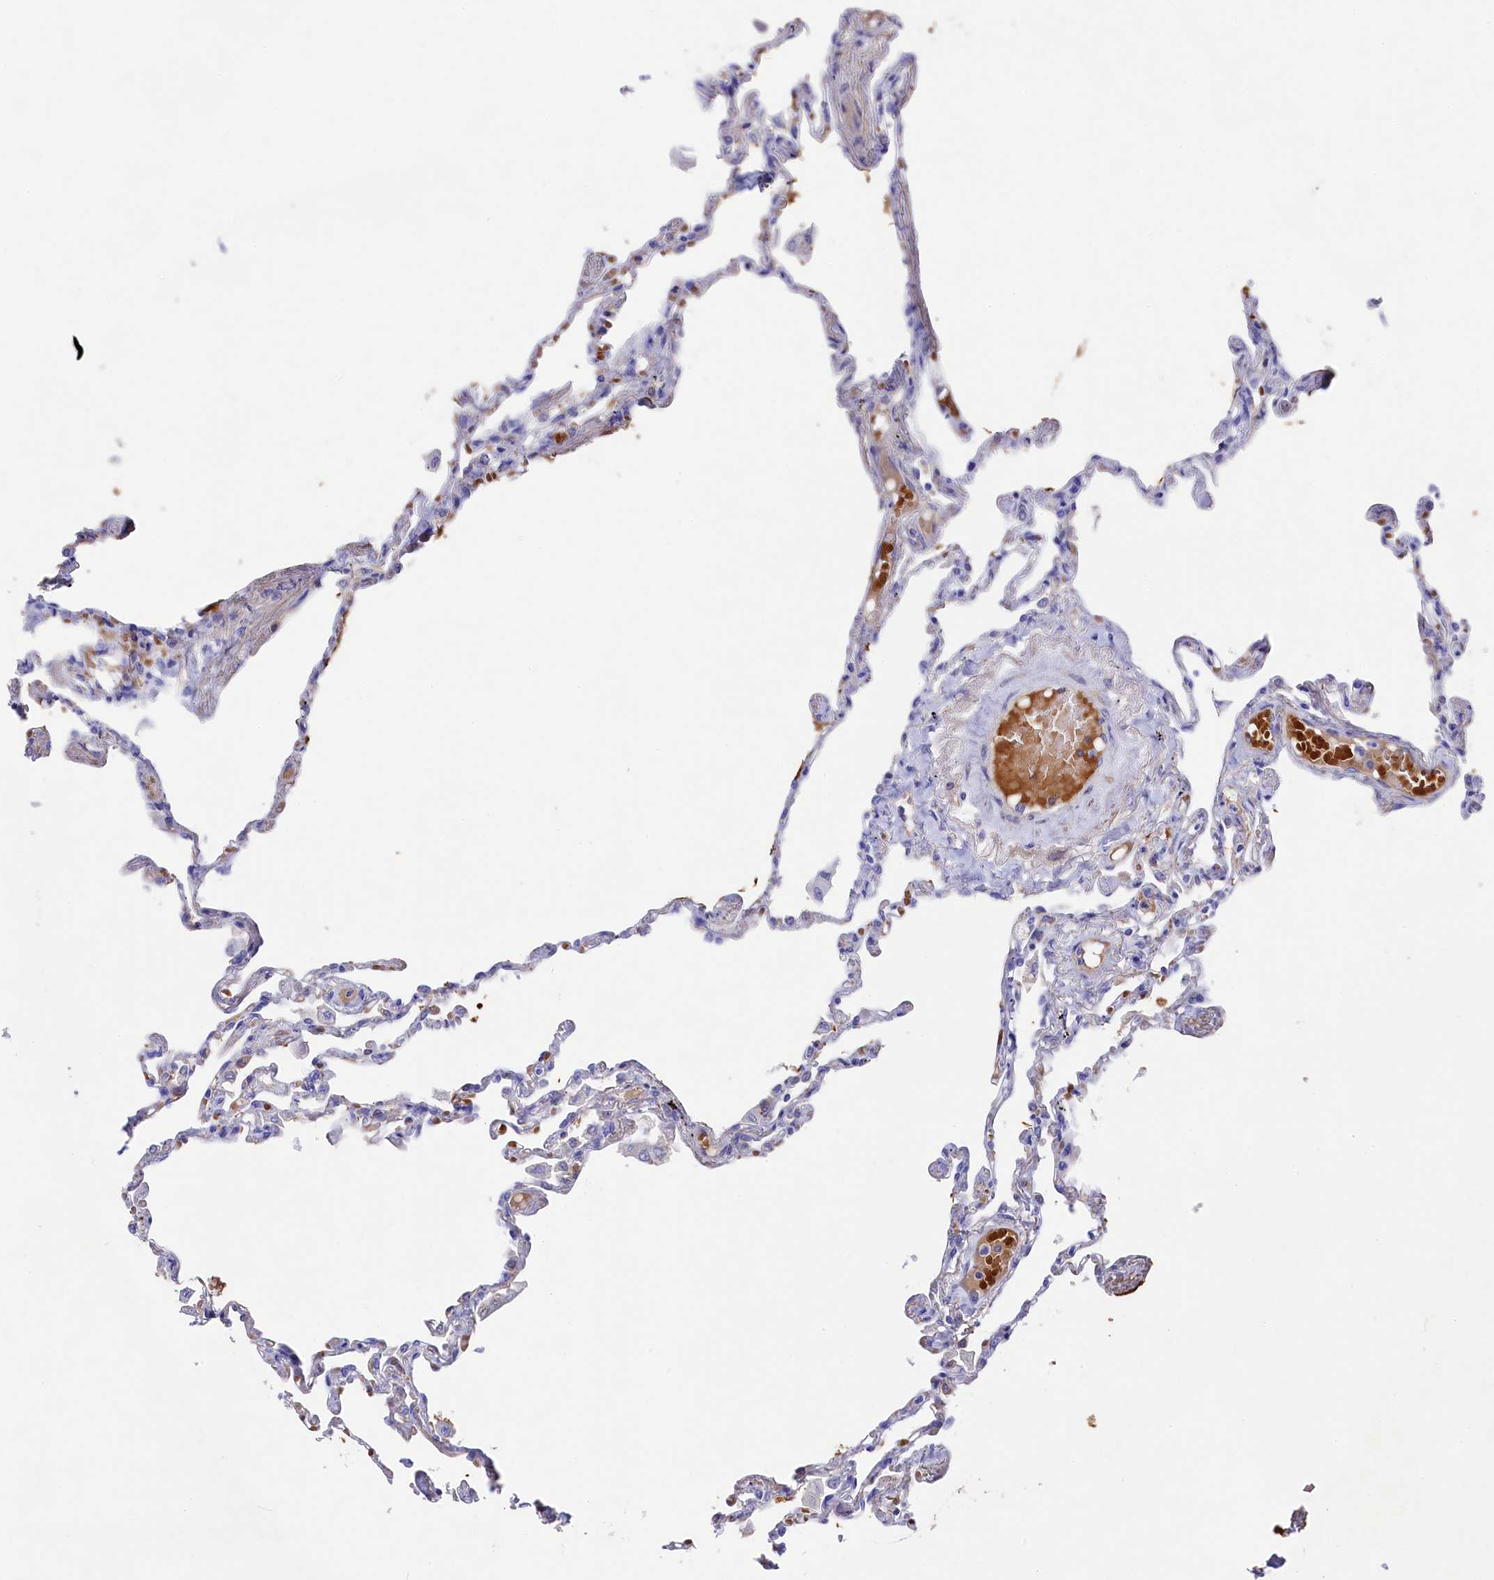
{"staining": {"intensity": "moderate", "quantity": "<25%", "location": "cytoplasmic/membranous"}, "tissue": "lung", "cell_type": "Alveolar cells", "image_type": "normal", "snomed": [{"axis": "morphology", "description": "Normal tissue, NOS"}, {"axis": "topography", "description": "Lung"}], "caption": "Immunohistochemistry histopathology image of benign human lung stained for a protein (brown), which demonstrates low levels of moderate cytoplasmic/membranous expression in approximately <25% of alveolar cells.", "gene": "LHFPL4", "patient": {"sex": "female", "age": 67}}